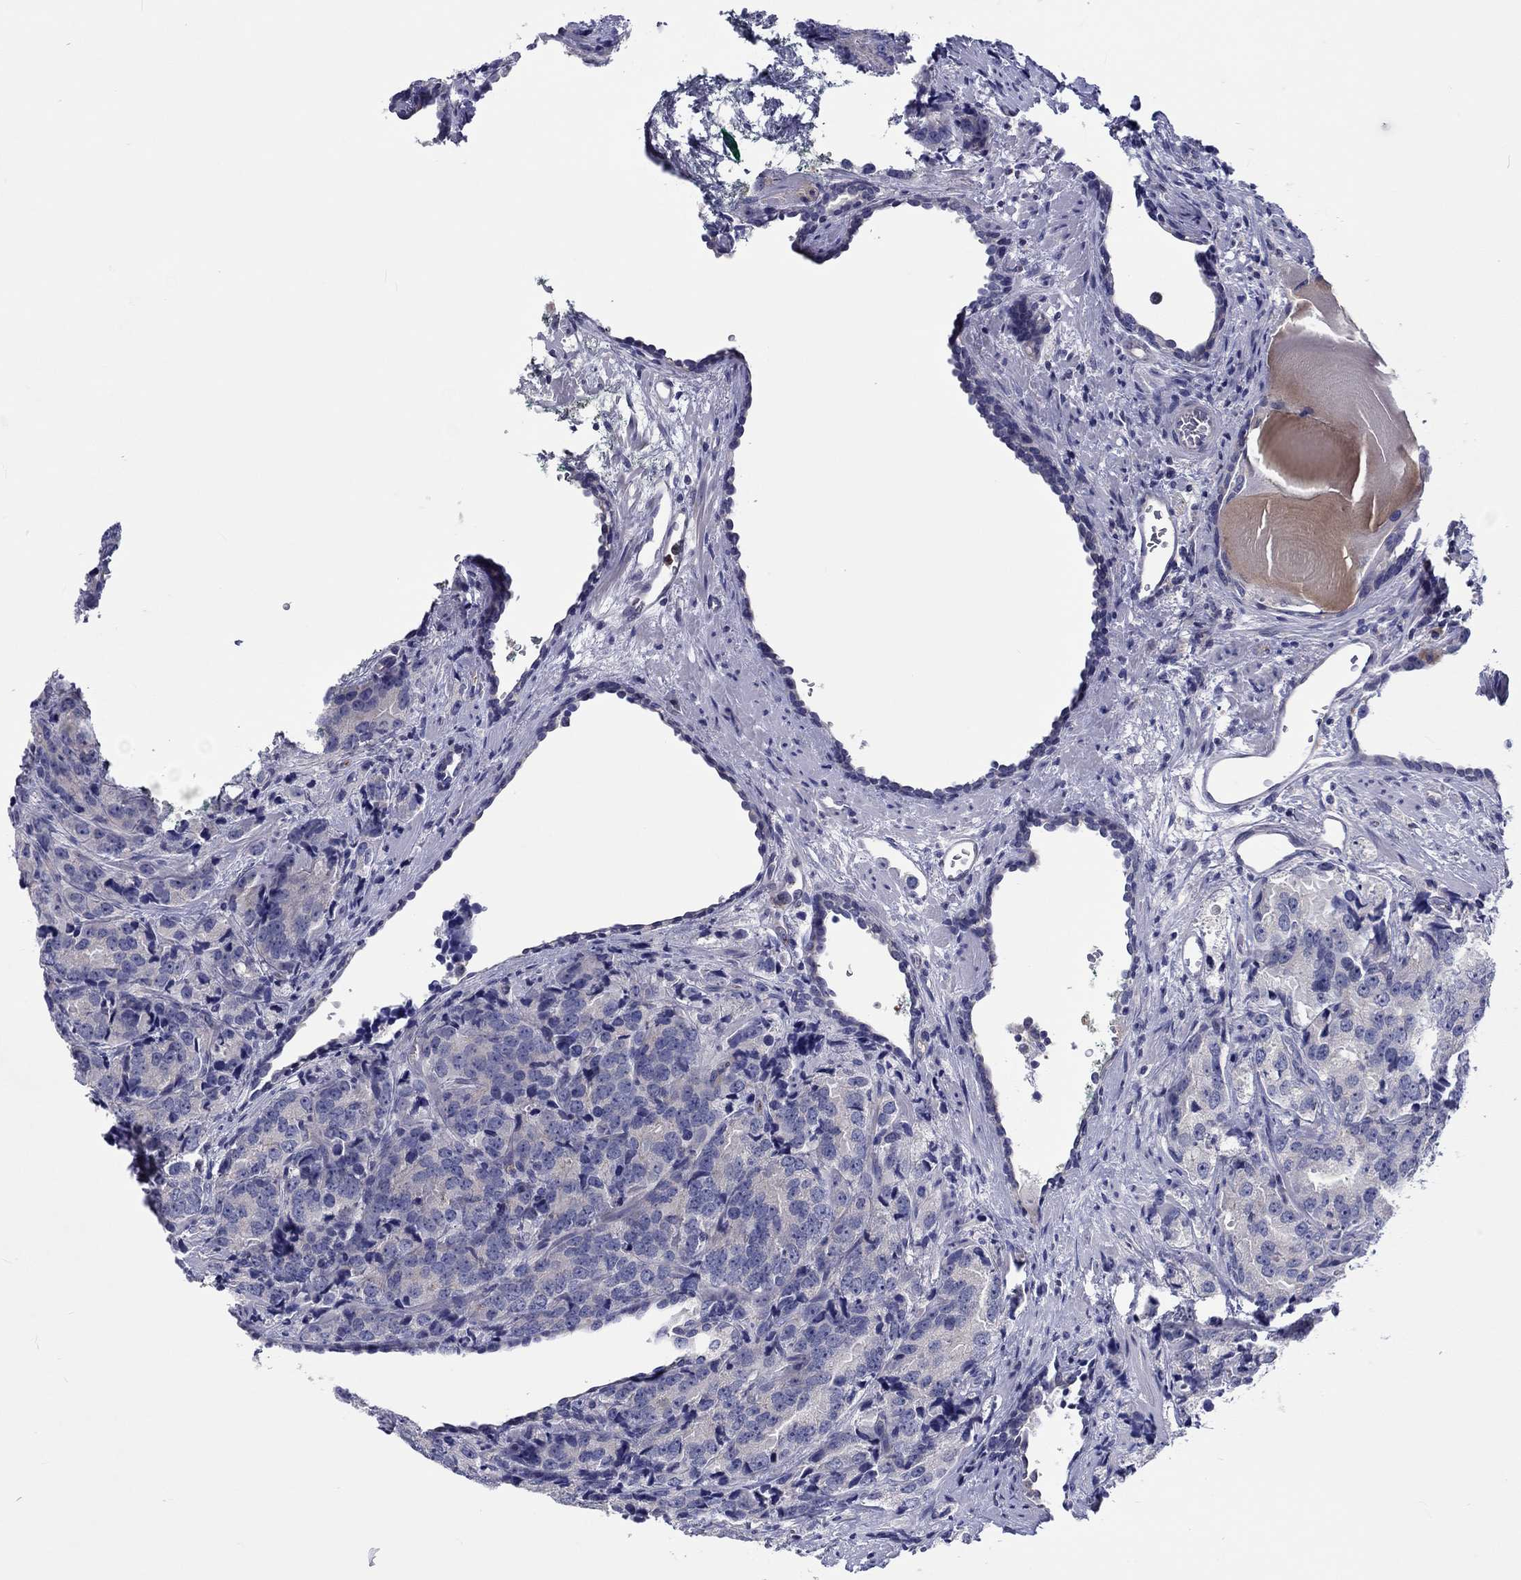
{"staining": {"intensity": "negative", "quantity": "none", "location": "none"}, "tissue": "prostate cancer", "cell_type": "Tumor cells", "image_type": "cancer", "snomed": [{"axis": "morphology", "description": "Adenocarcinoma, NOS"}, {"axis": "topography", "description": "Prostate"}], "caption": "Prostate cancer stained for a protein using immunohistochemistry demonstrates no staining tumor cells.", "gene": "ABCG4", "patient": {"sex": "male", "age": 71}}